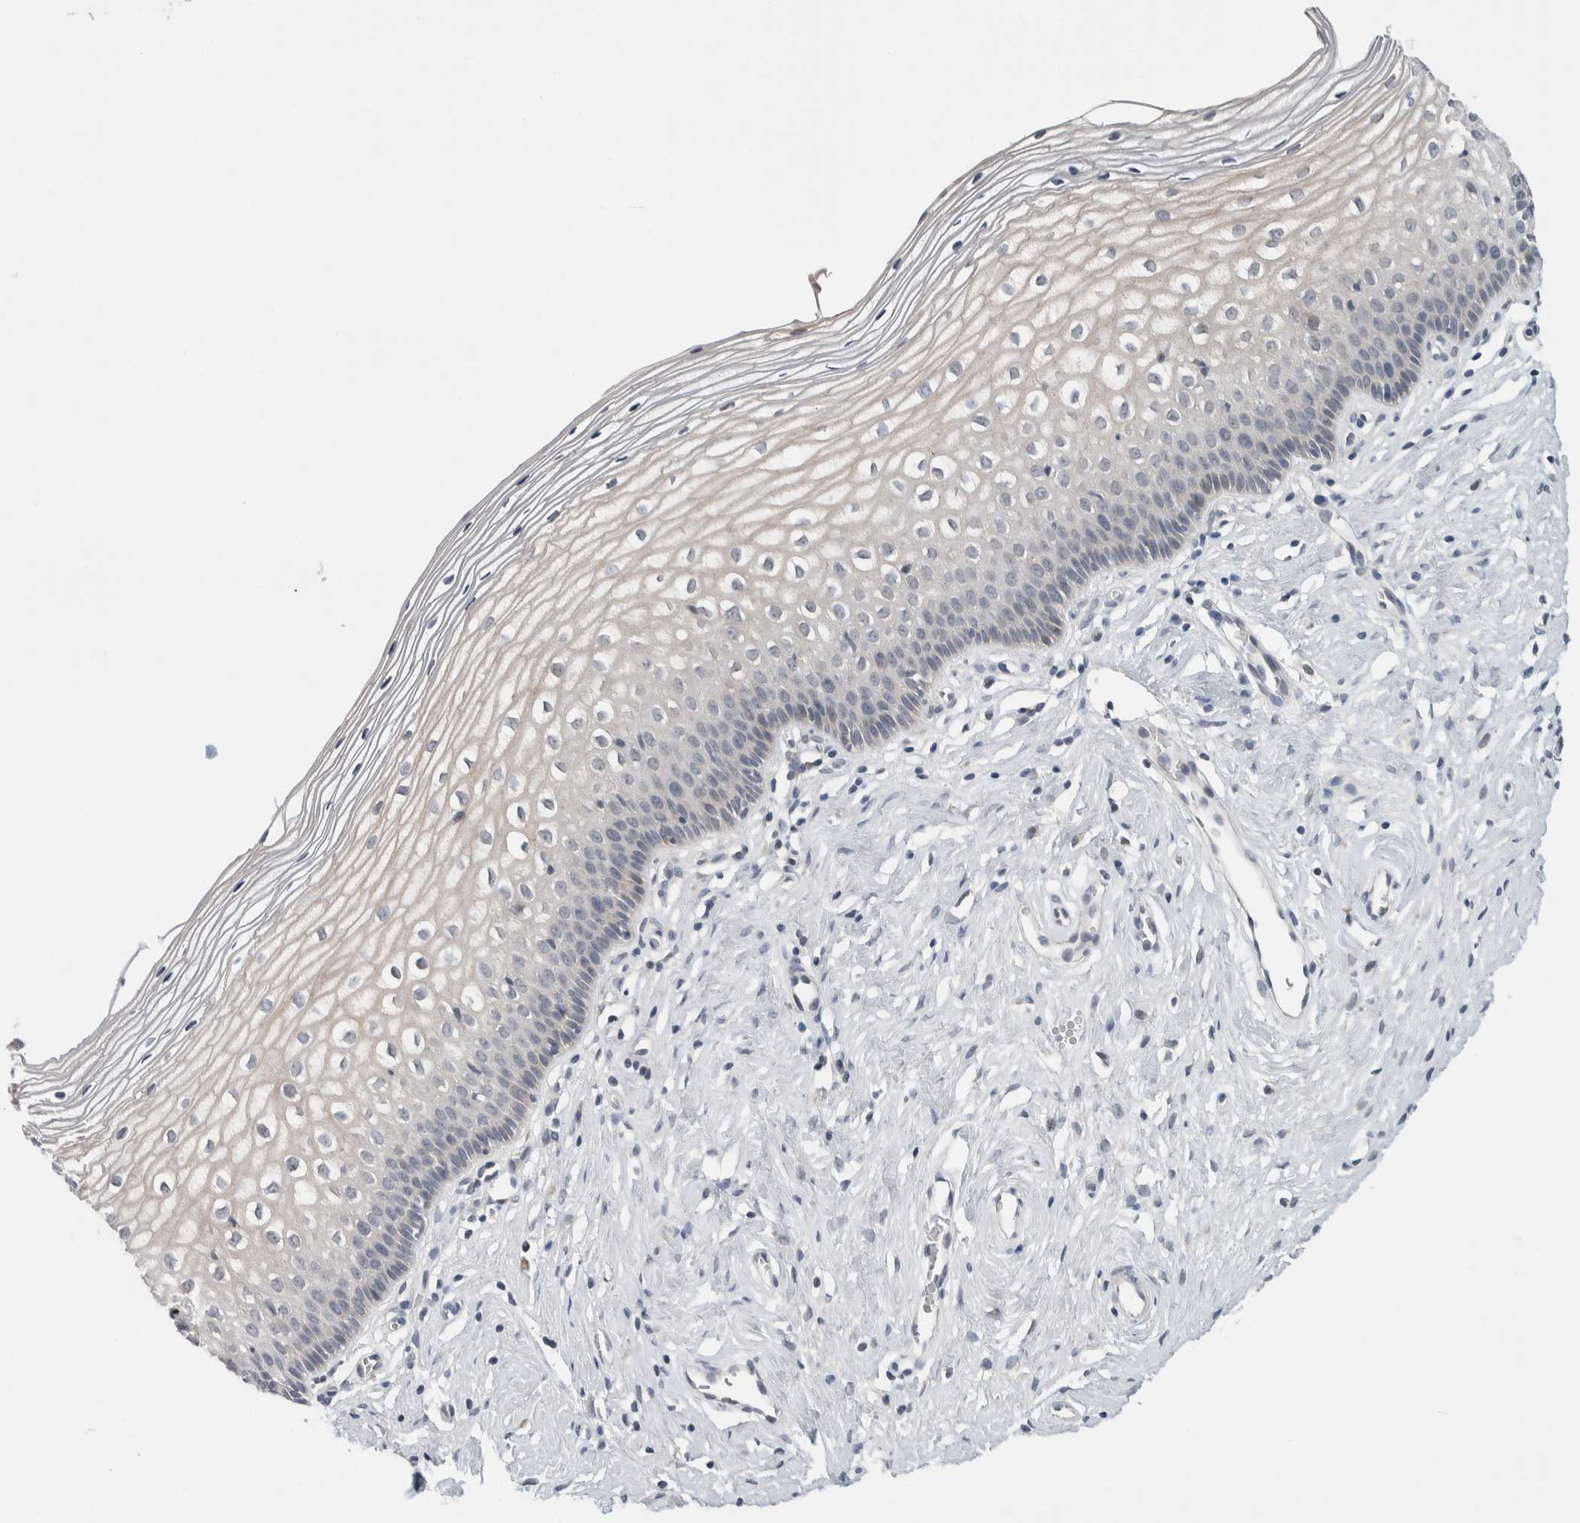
{"staining": {"intensity": "negative", "quantity": "none", "location": "none"}, "tissue": "cervix", "cell_type": "Squamous epithelial cells", "image_type": "normal", "snomed": [{"axis": "morphology", "description": "Normal tissue, NOS"}, {"axis": "topography", "description": "Cervix"}], "caption": "Image shows no significant protein staining in squamous epithelial cells of unremarkable cervix.", "gene": "SHPK", "patient": {"sex": "female", "age": 27}}